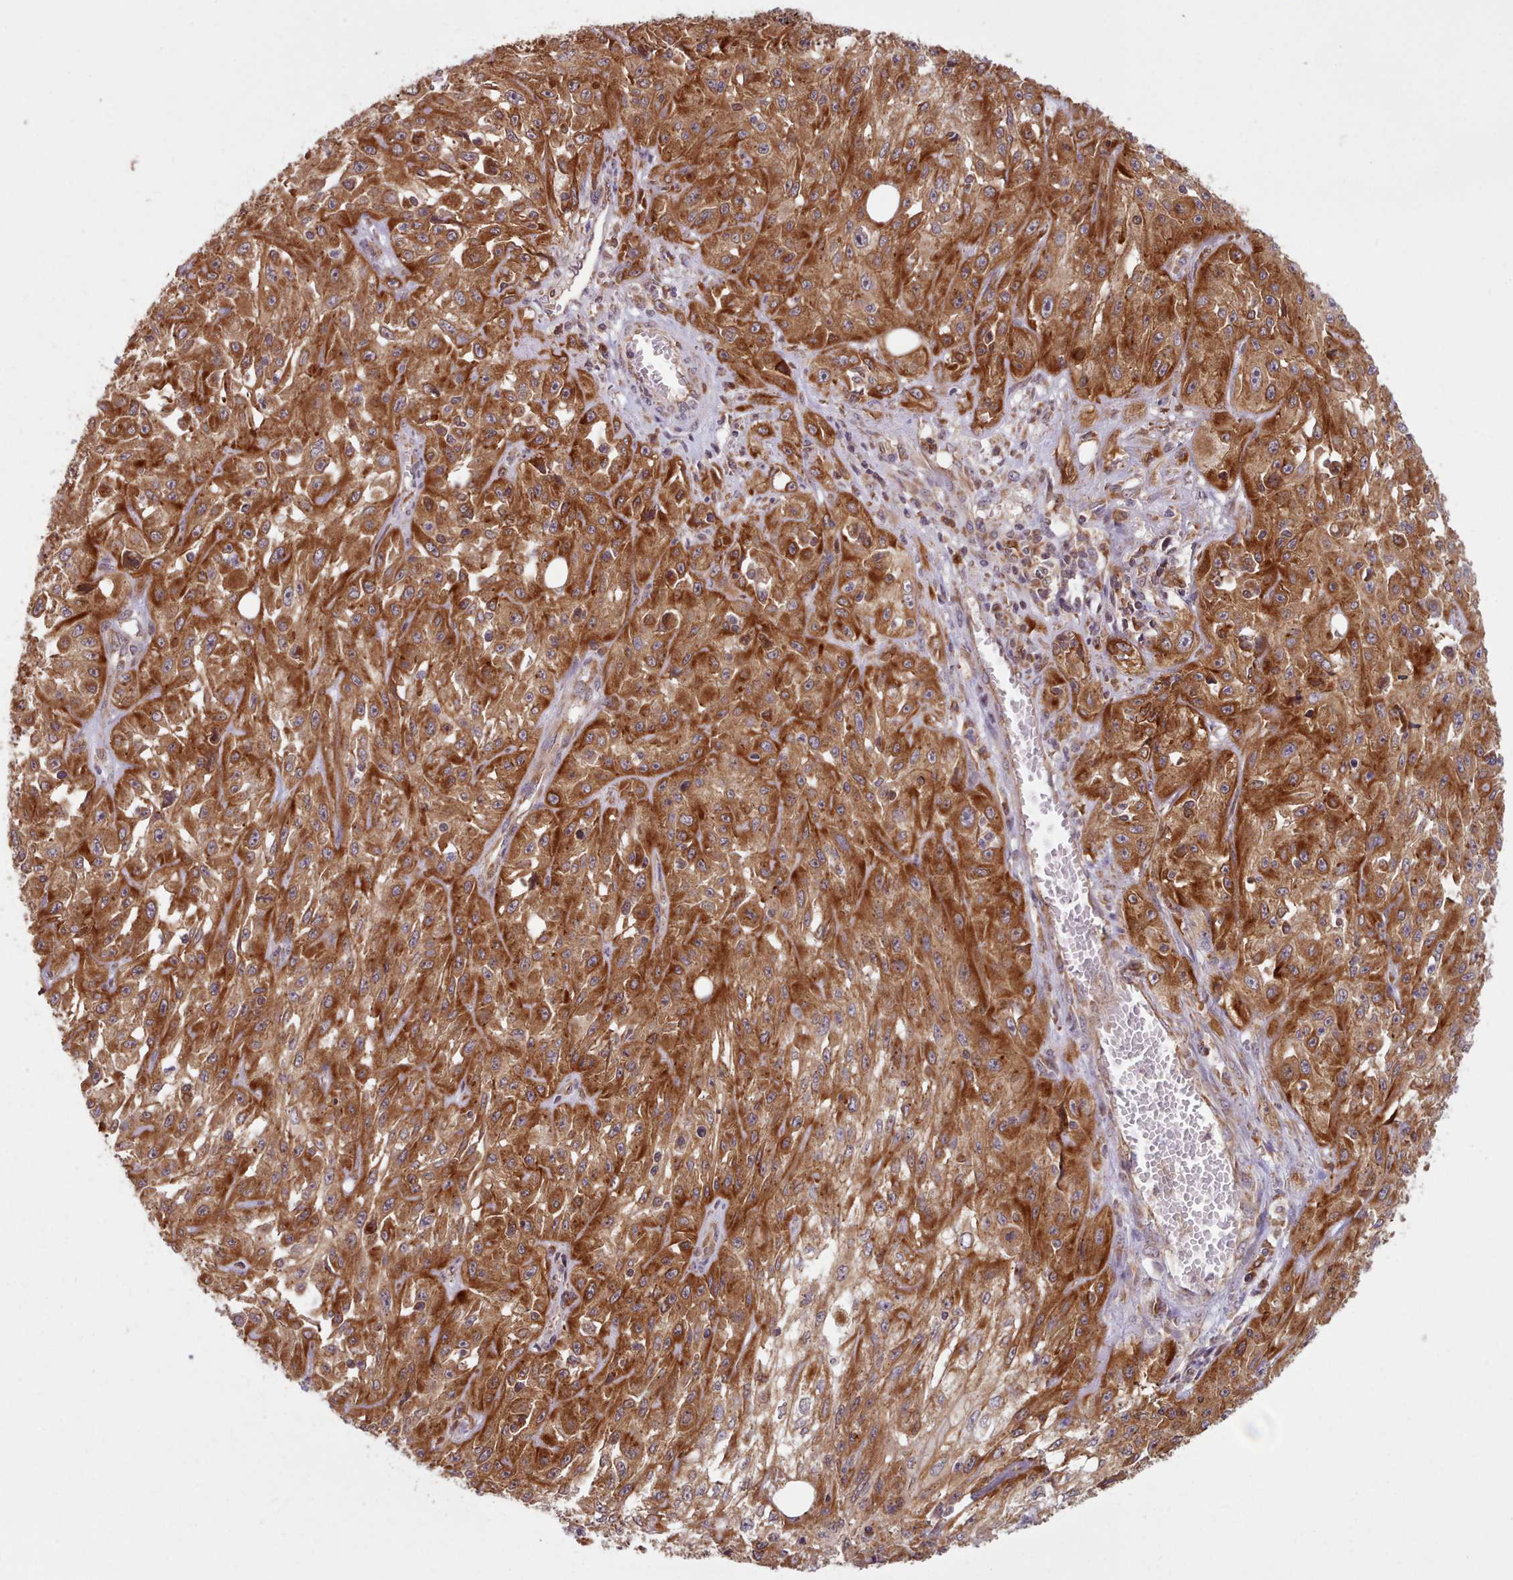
{"staining": {"intensity": "strong", "quantity": ">75%", "location": "cytoplasmic/membranous"}, "tissue": "skin cancer", "cell_type": "Tumor cells", "image_type": "cancer", "snomed": [{"axis": "morphology", "description": "Squamous cell carcinoma, NOS"}, {"axis": "morphology", "description": "Squamous cell carcinoma, metastatic, NOS"}, {"axis": "topography", "description": "Skin"}, {"axis": "topography", "description": "Lymph node"}], "caption": "The immunohistochemical stain shows strong cytoplasmic/membranous staining in tumor cells of skin cancer tissue.", "gene": "CRYBG1", "patient": {"sex": "male", "age": 75}}